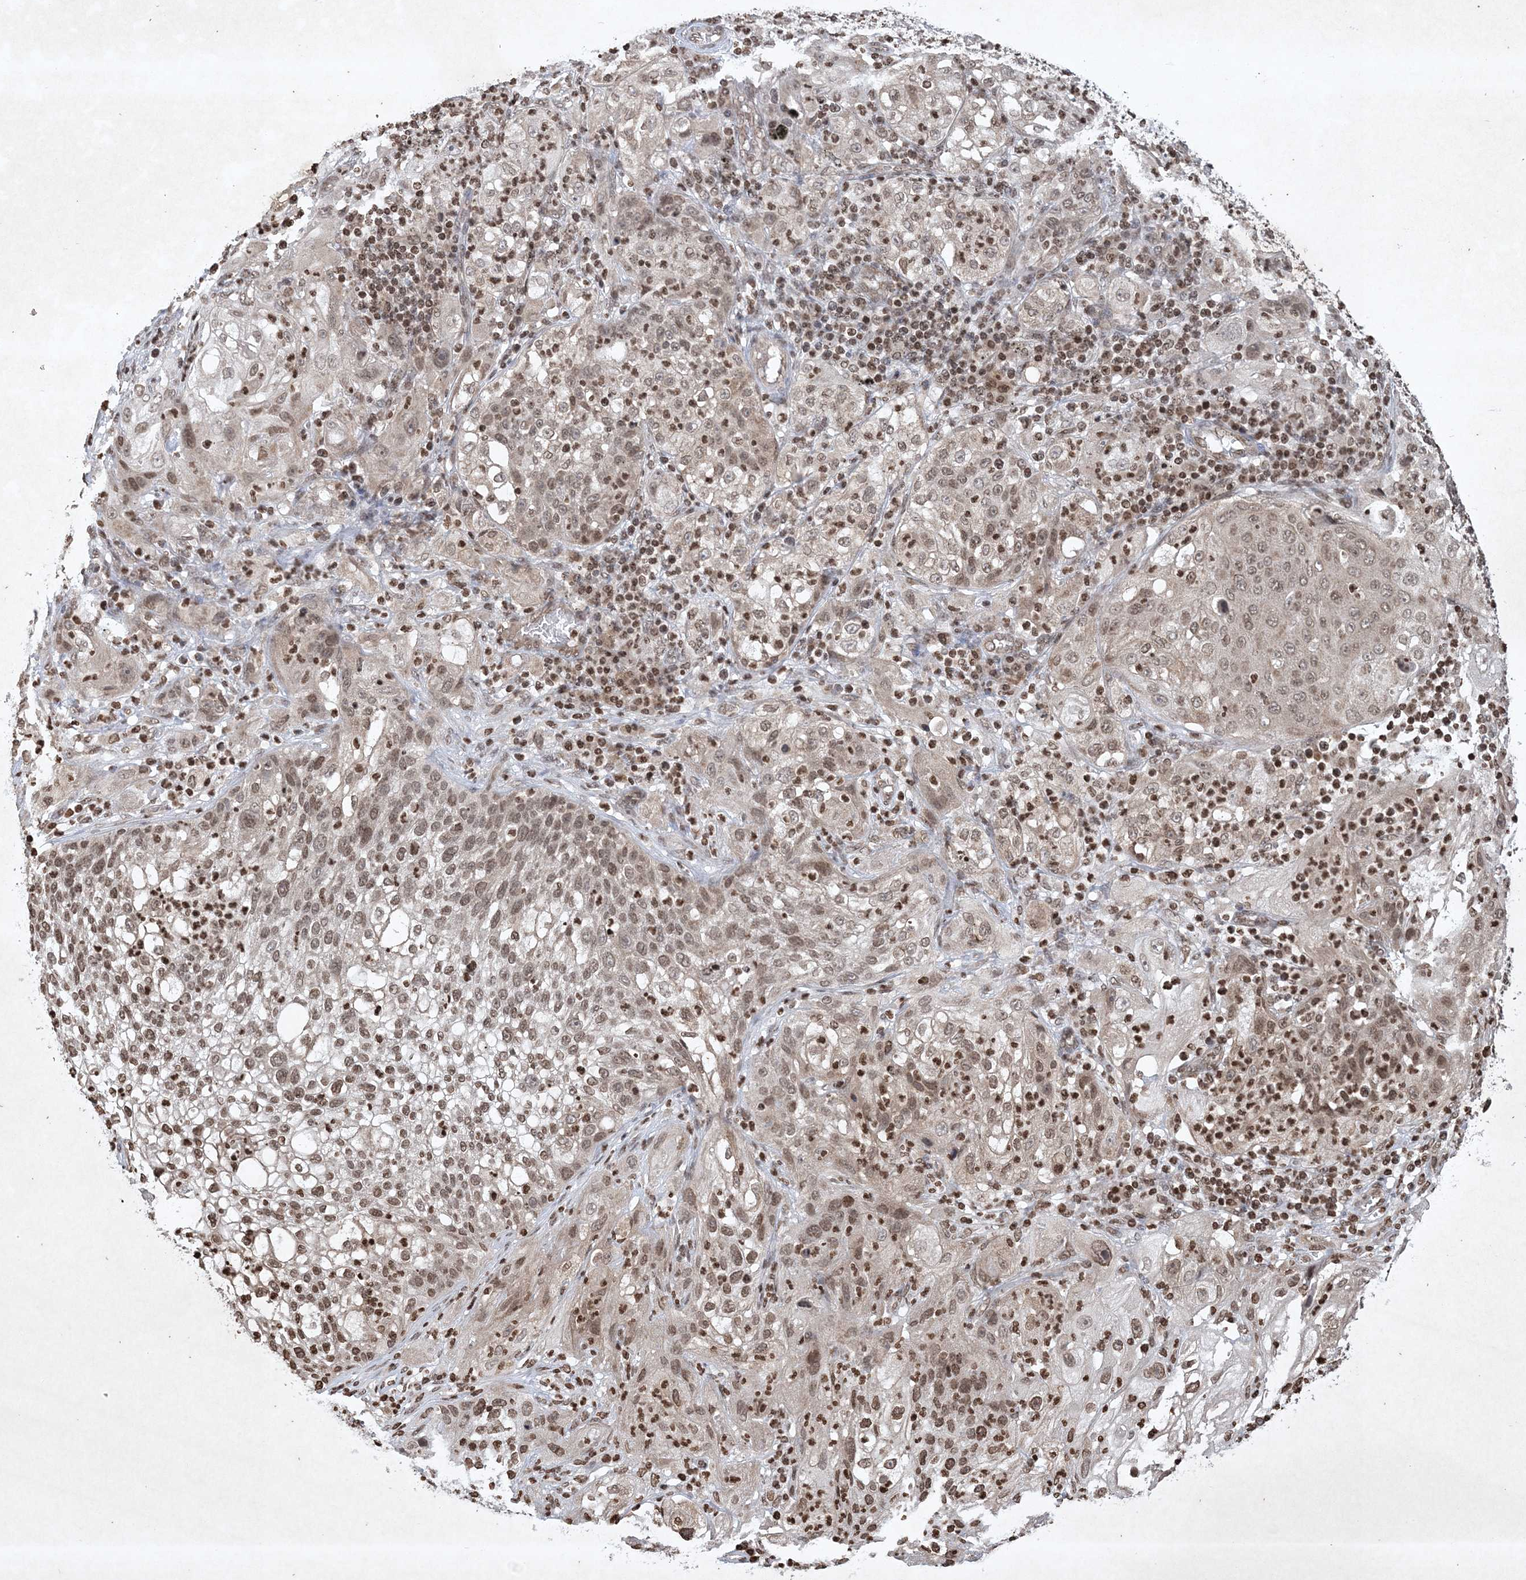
{"staining": {"intensity": "weak", "quantity": ">75%", "location": "nuclear"}, "tissue": "lung cancer", "cell_type": "Tumor cells", "image_type": "cancer", "snomed": [{"axis": "morphology", "description": "Inflammation, NOS"}, {"axis": "morphology", "description": "Squamous cell carcinoma, NOS"}, {"axis": "topography", "description": "Lymph node"}, {"axis": "topography", "description": "Soft tissue"}, {"axis": "topography", "description": "Lung"}], "caption": "The photomicrograph displays immunohistochemical staining of lung squamous cell carcinoma. There is weak nuclear positivity is present in about >75% of tumor cells.", "gene": "NEDD9", "patient": {"sex": "male", "age": 66}}